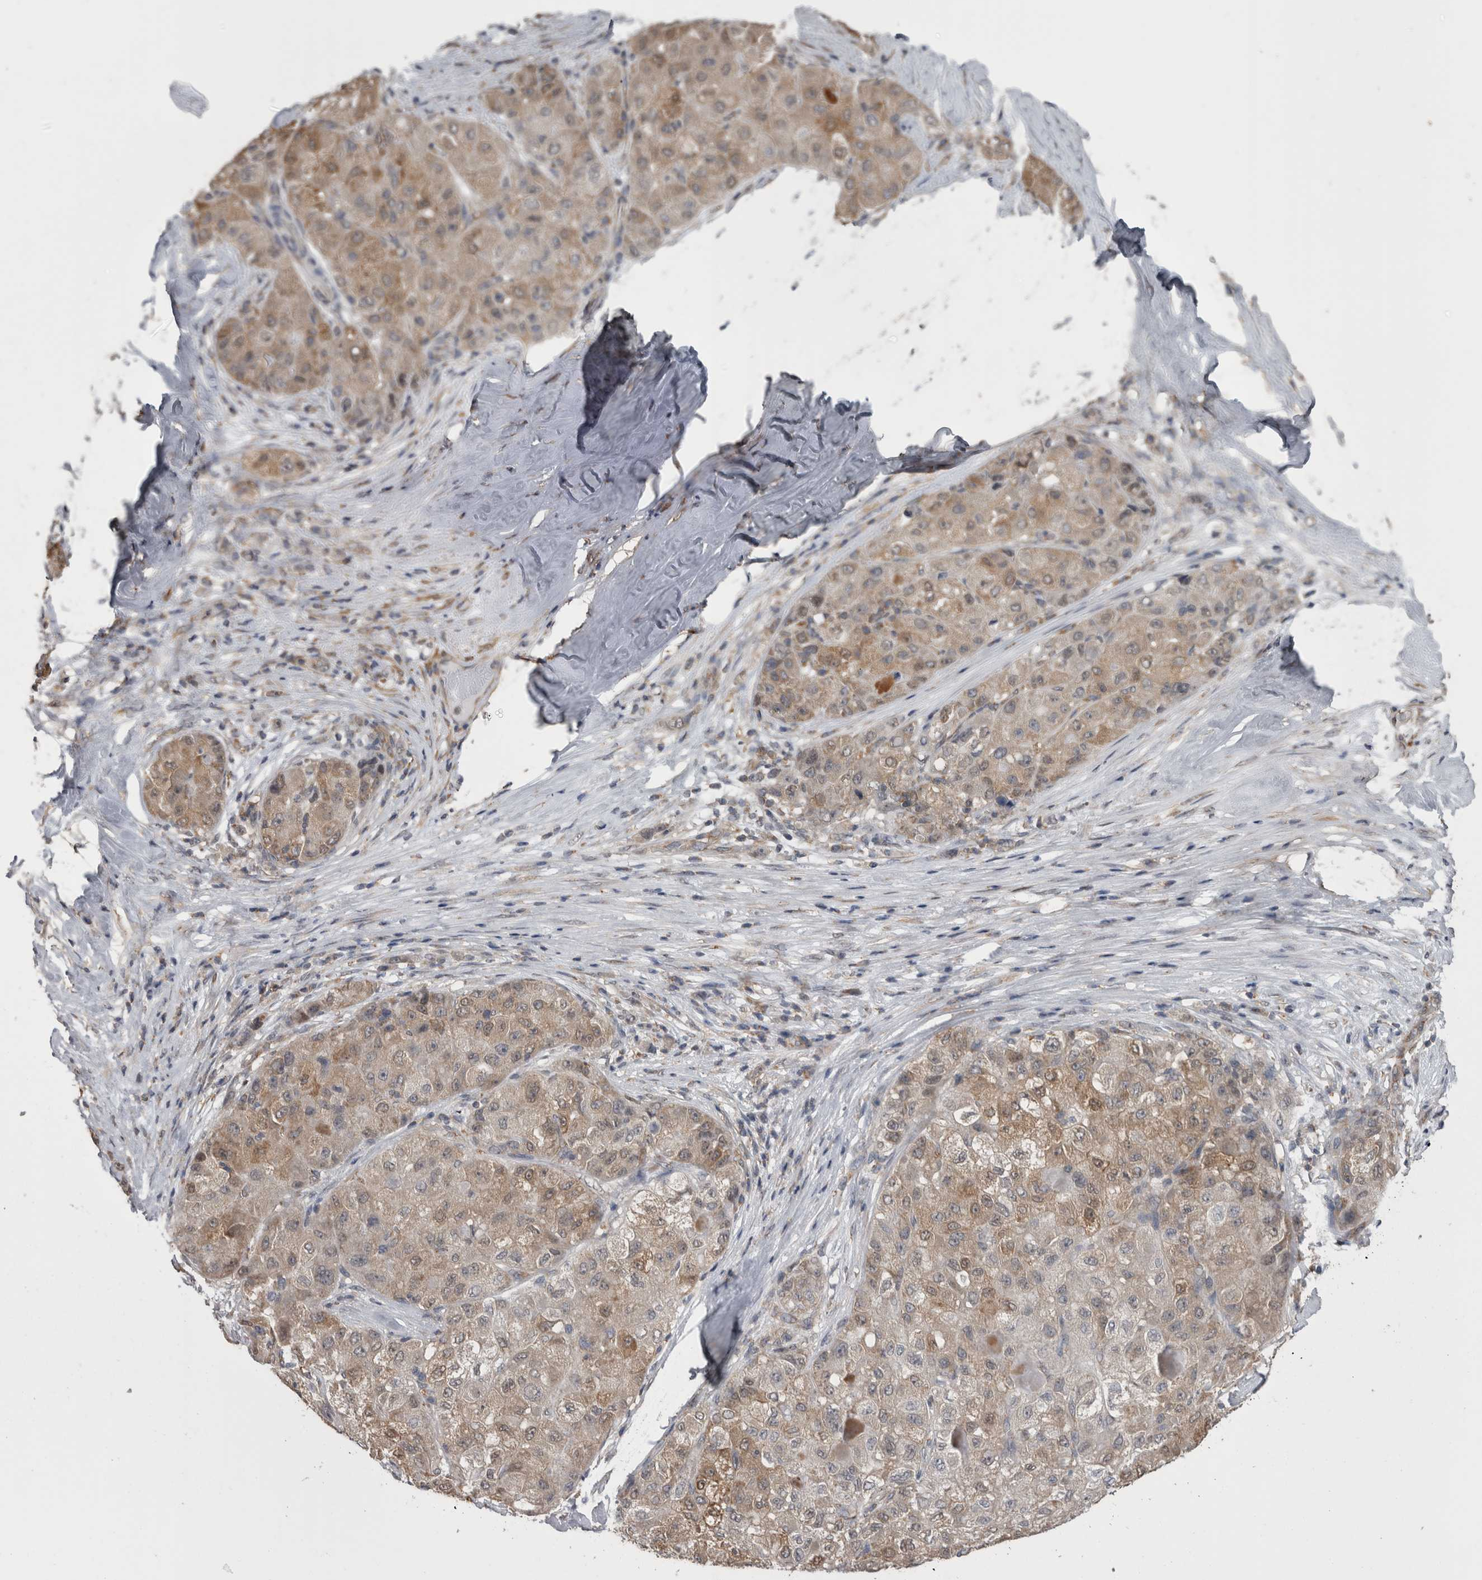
{"staining": {"intensity": "weak", "quantity": ">75%", "location": "cytoplasmic/membranous"}, "tissue": "liver cancer", "cell_type": "Tumor cells", "image_type": "cancer", "snomed": [{"axis": "morphology", "description": "Carcinoma, Hepatocellular, NOS"}, {"axis": "topography", "description": "Liver"}], "caption": "Immunohistochemistry staining of liver hepatocellular carcinoma, which displays low levels of weak cytoplasmic/membranous expression in about >75% of tumor cells indicating weak cytoplasmic/membranous protein staining. The staining was performed using DAB (brown) for protein detection and nuclei were counterstained in hematoxylin (blue).", "gene": "DDX6", "patient": {"sex": "male", "age": 80}}